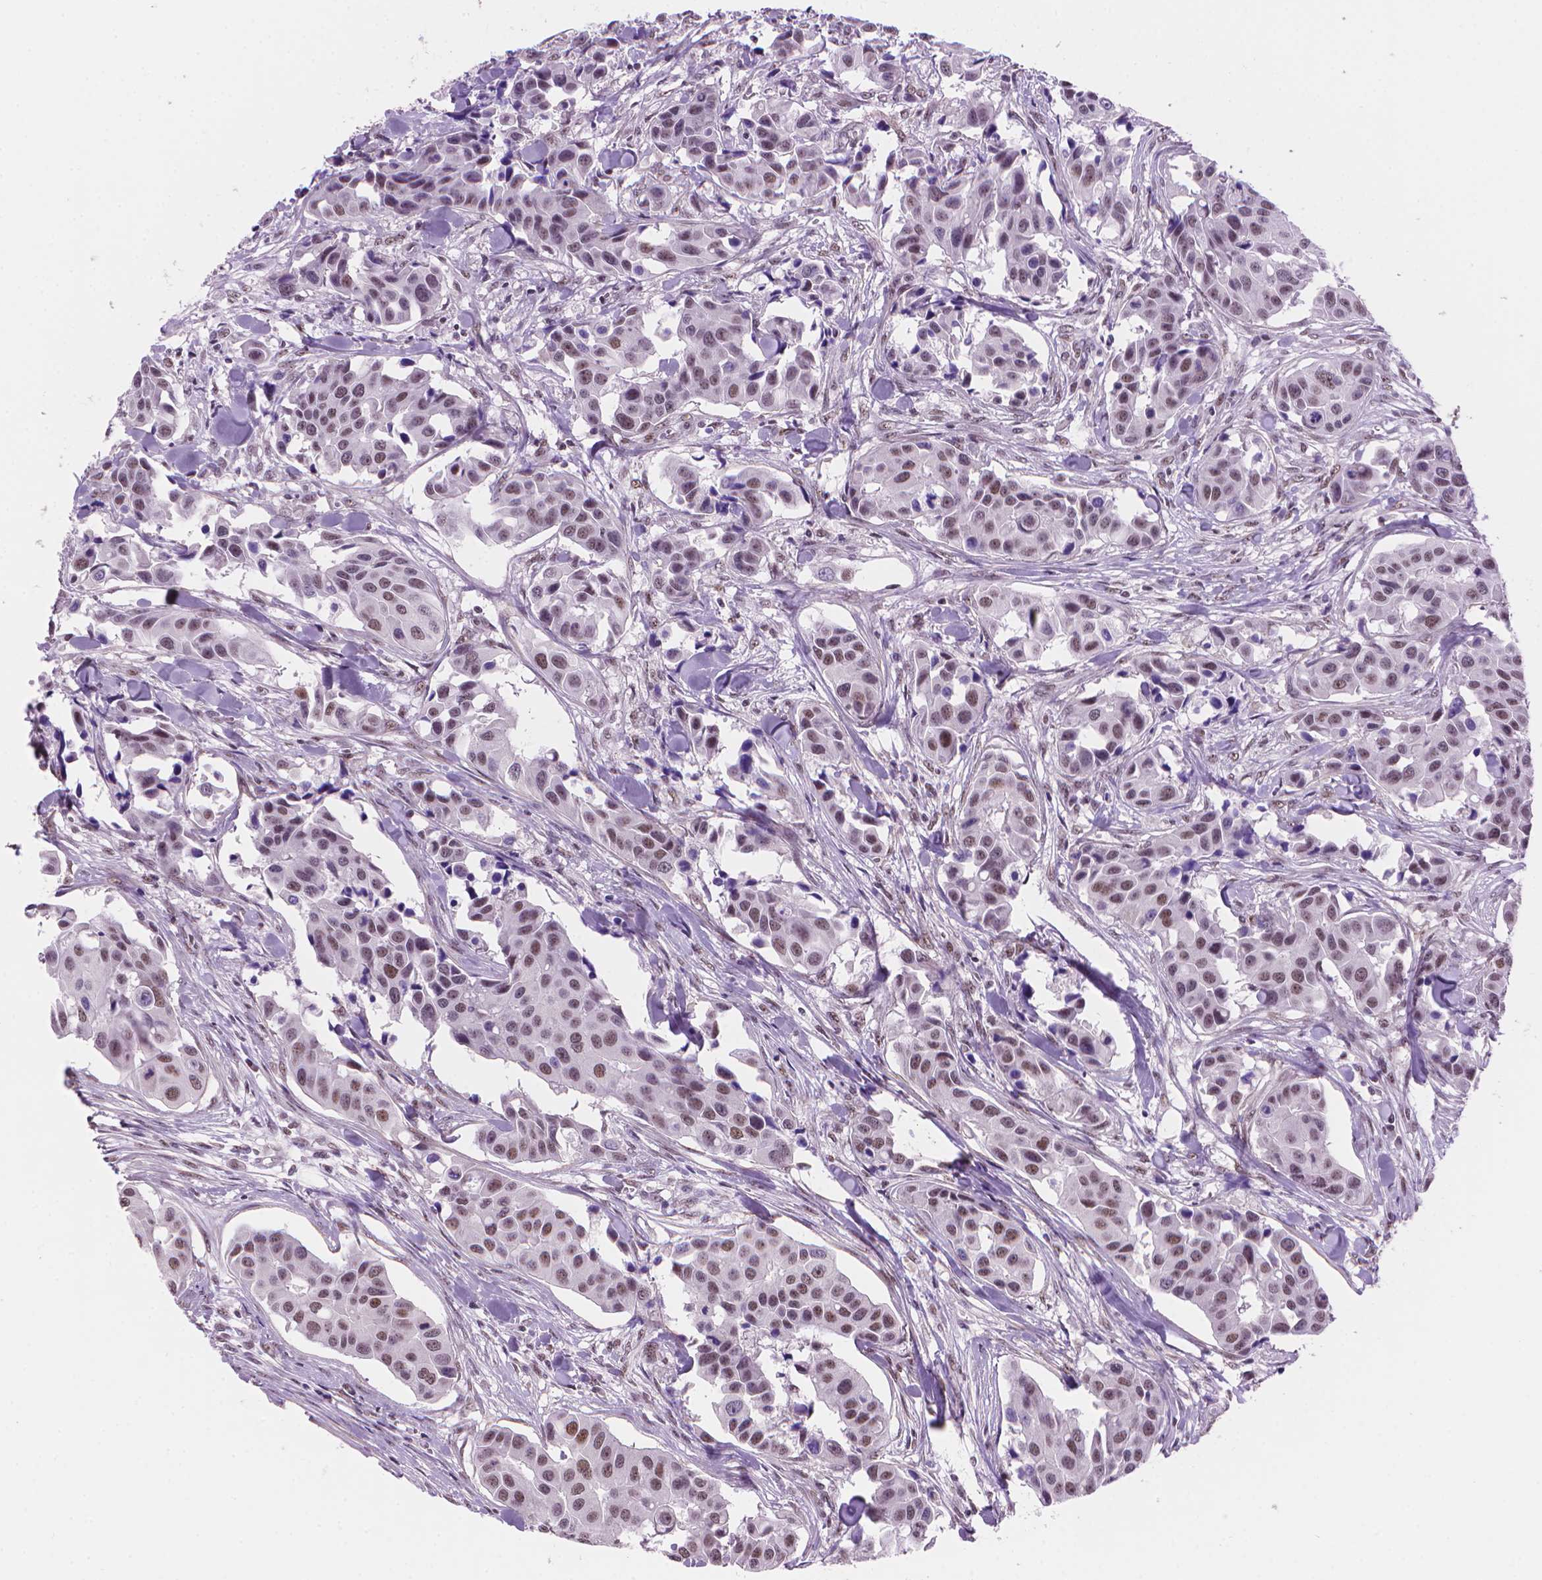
{"staining": {"intensity": "moderate", "quantity": ">75%", "location": "nuclear"}, "tissue": "head and neck cancer", "cell_type": "Tumor cells", "image_type": "cancer", "snomed": [{"axis": "morphology", "description": "Adenocarcinoma, NOS"}, {"axis": "topography", "description": "Head-Neck"}], "caption": "Protein analysis of adenocarcinoma (head and neck) tissue exhibits moderate nuclear staining in approximately >75% of tumor cells.", "gene": "UBN1", "patient": {"sex": "male", "age": 76}}